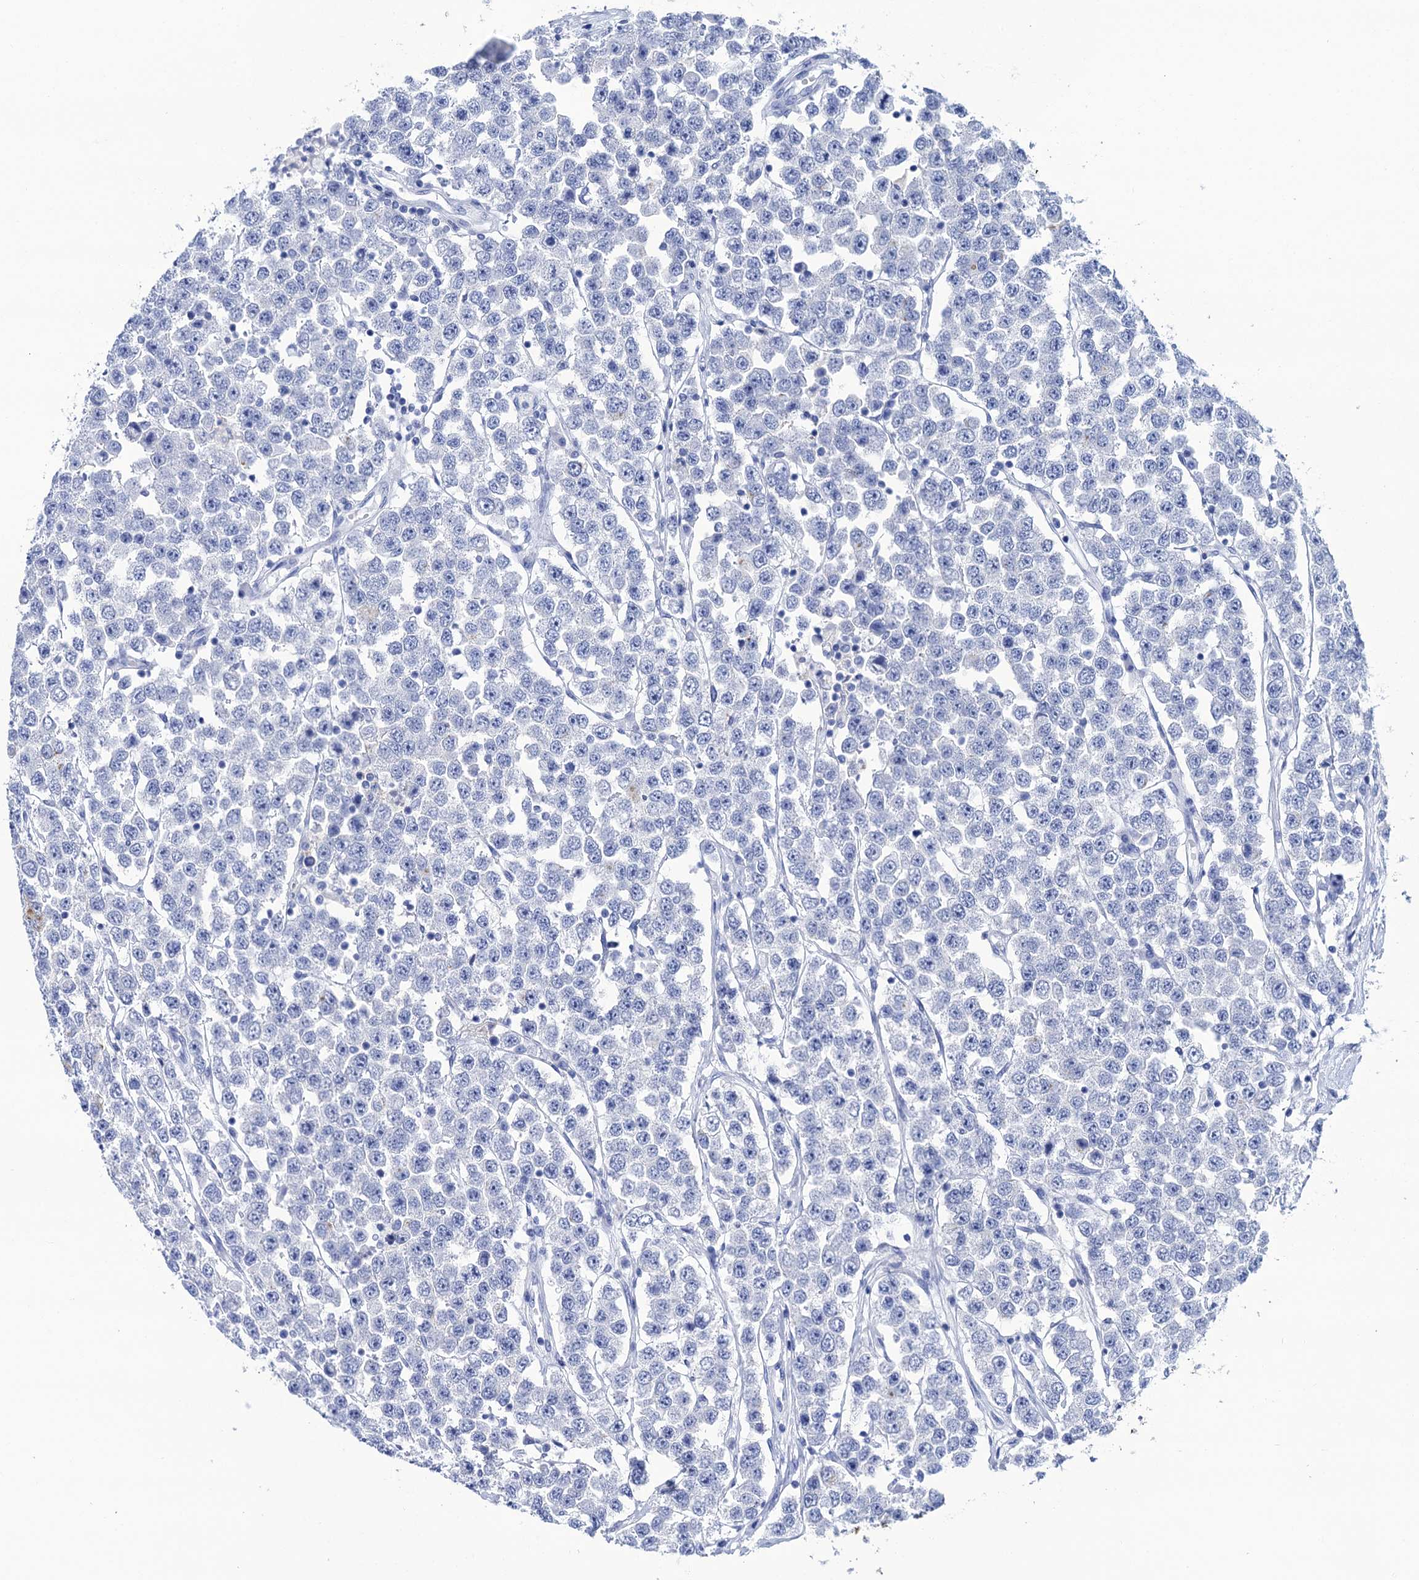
{"staining": {"intensity": "negative", "quantity": "none", "location": "none"}, "tissue": "testis cancer", "cell_type": "Tumor cells", "image_type": "cancer", "snomed": [{"axis": "morphology", "description": "Seminoma, NOS"}, {"axis": "topography", "description": "Testis"}], "caption": "There is no significant positivity in tumor cells of testis seminoma.", "gene": "RAB3IP", "patient": {"sex": "male", "age": 28}}